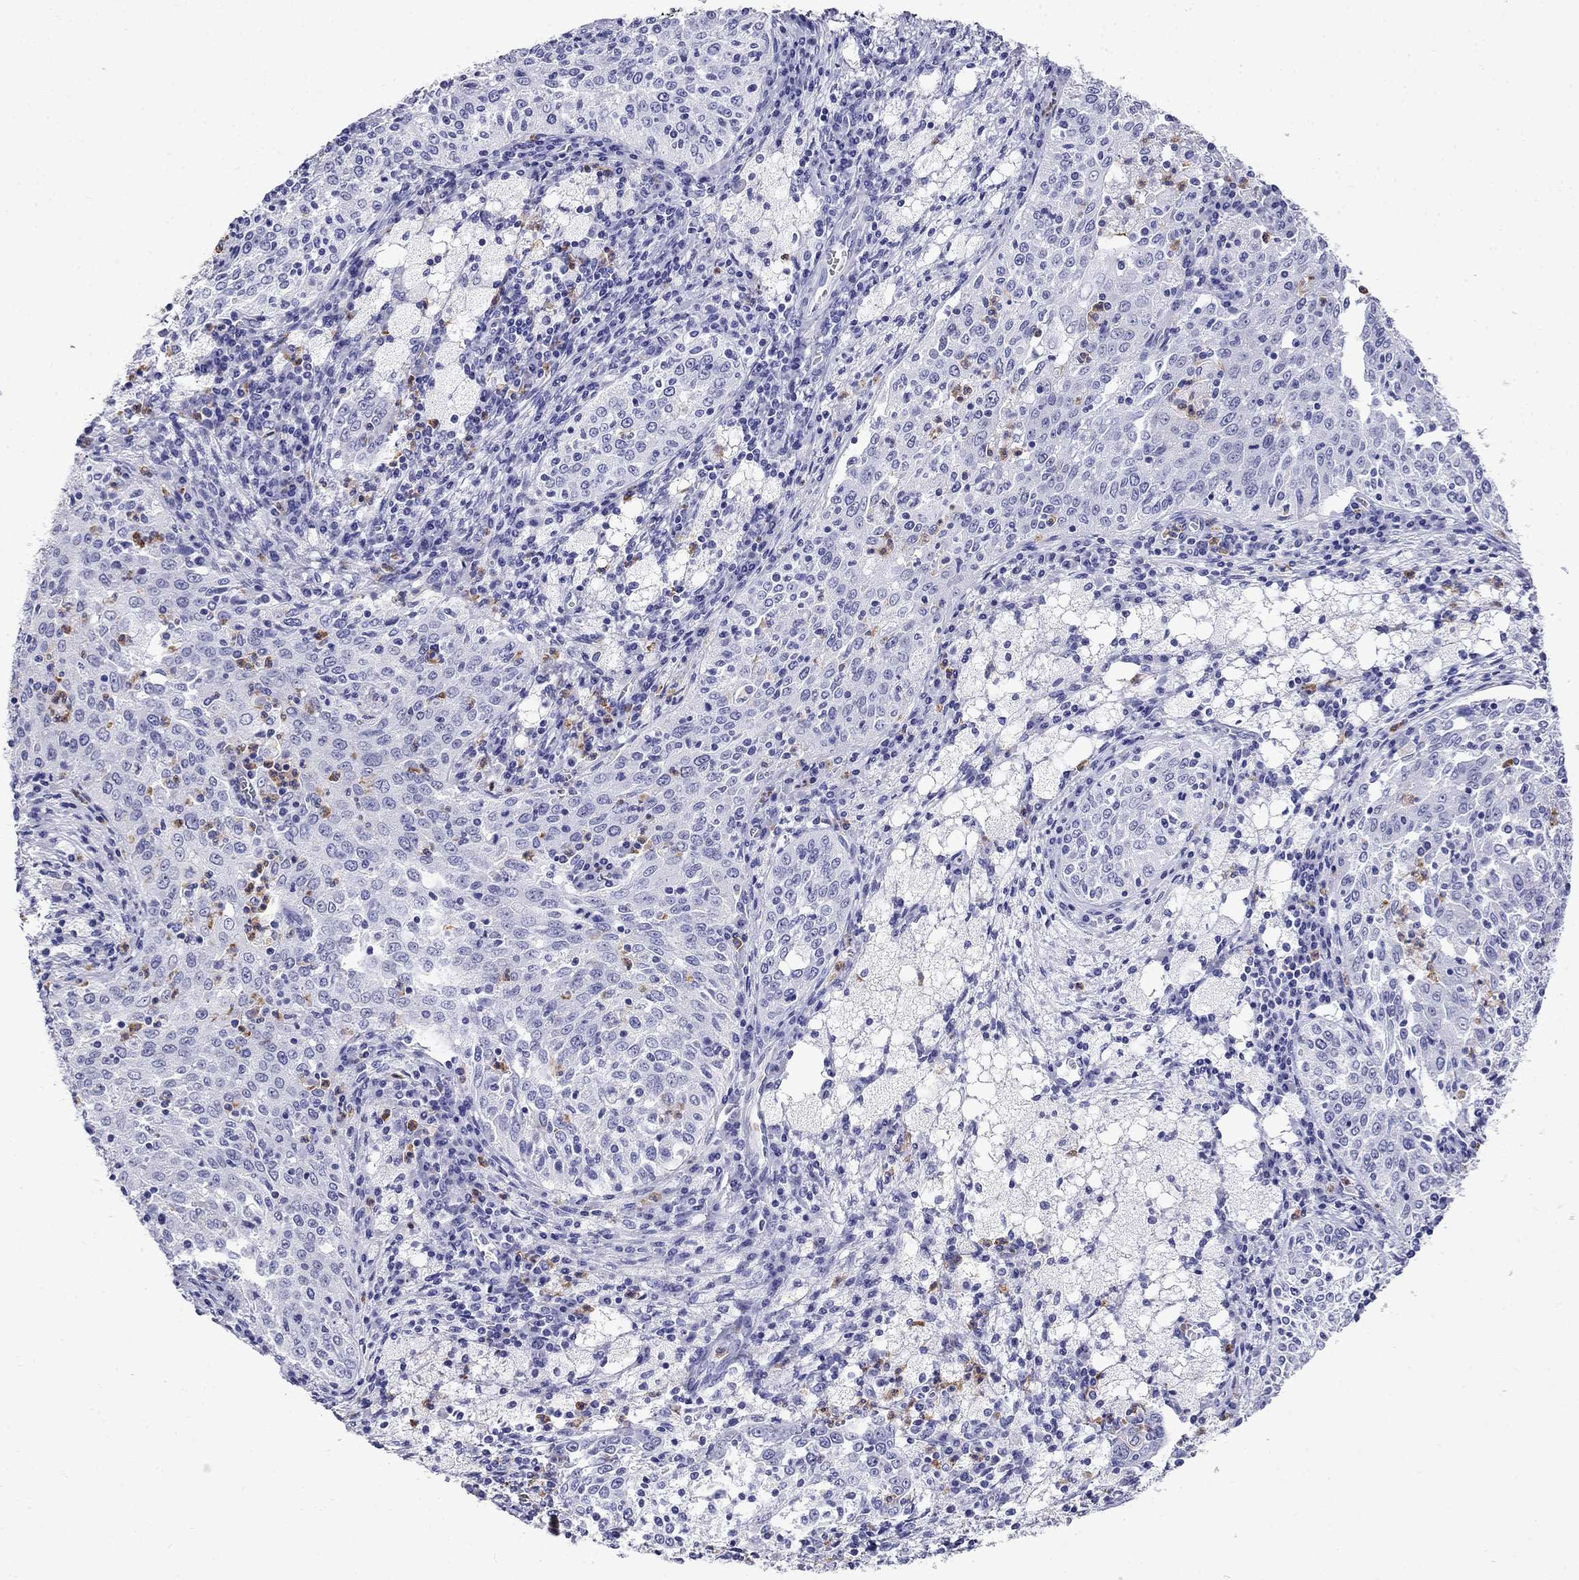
{"staining": {"intensity": "negative", "quantity": "none", "location": "none"}, "tissue": "cervical cancer", "cell_type": "Tumor cells", "image_type": "cancer", "snomed": [{"axis": "morphology", "description": "Squamous cell carcinoma, NOS"}, {"axis": "topography", "description": "Cervix"}], "caption": "Cervical squamous cell carcinoma was stained to show a protein in brown. There is no significant expression in tumor cells.", "gene": "PPP1R36", "patient": {"sex": "female", "age": 41}}